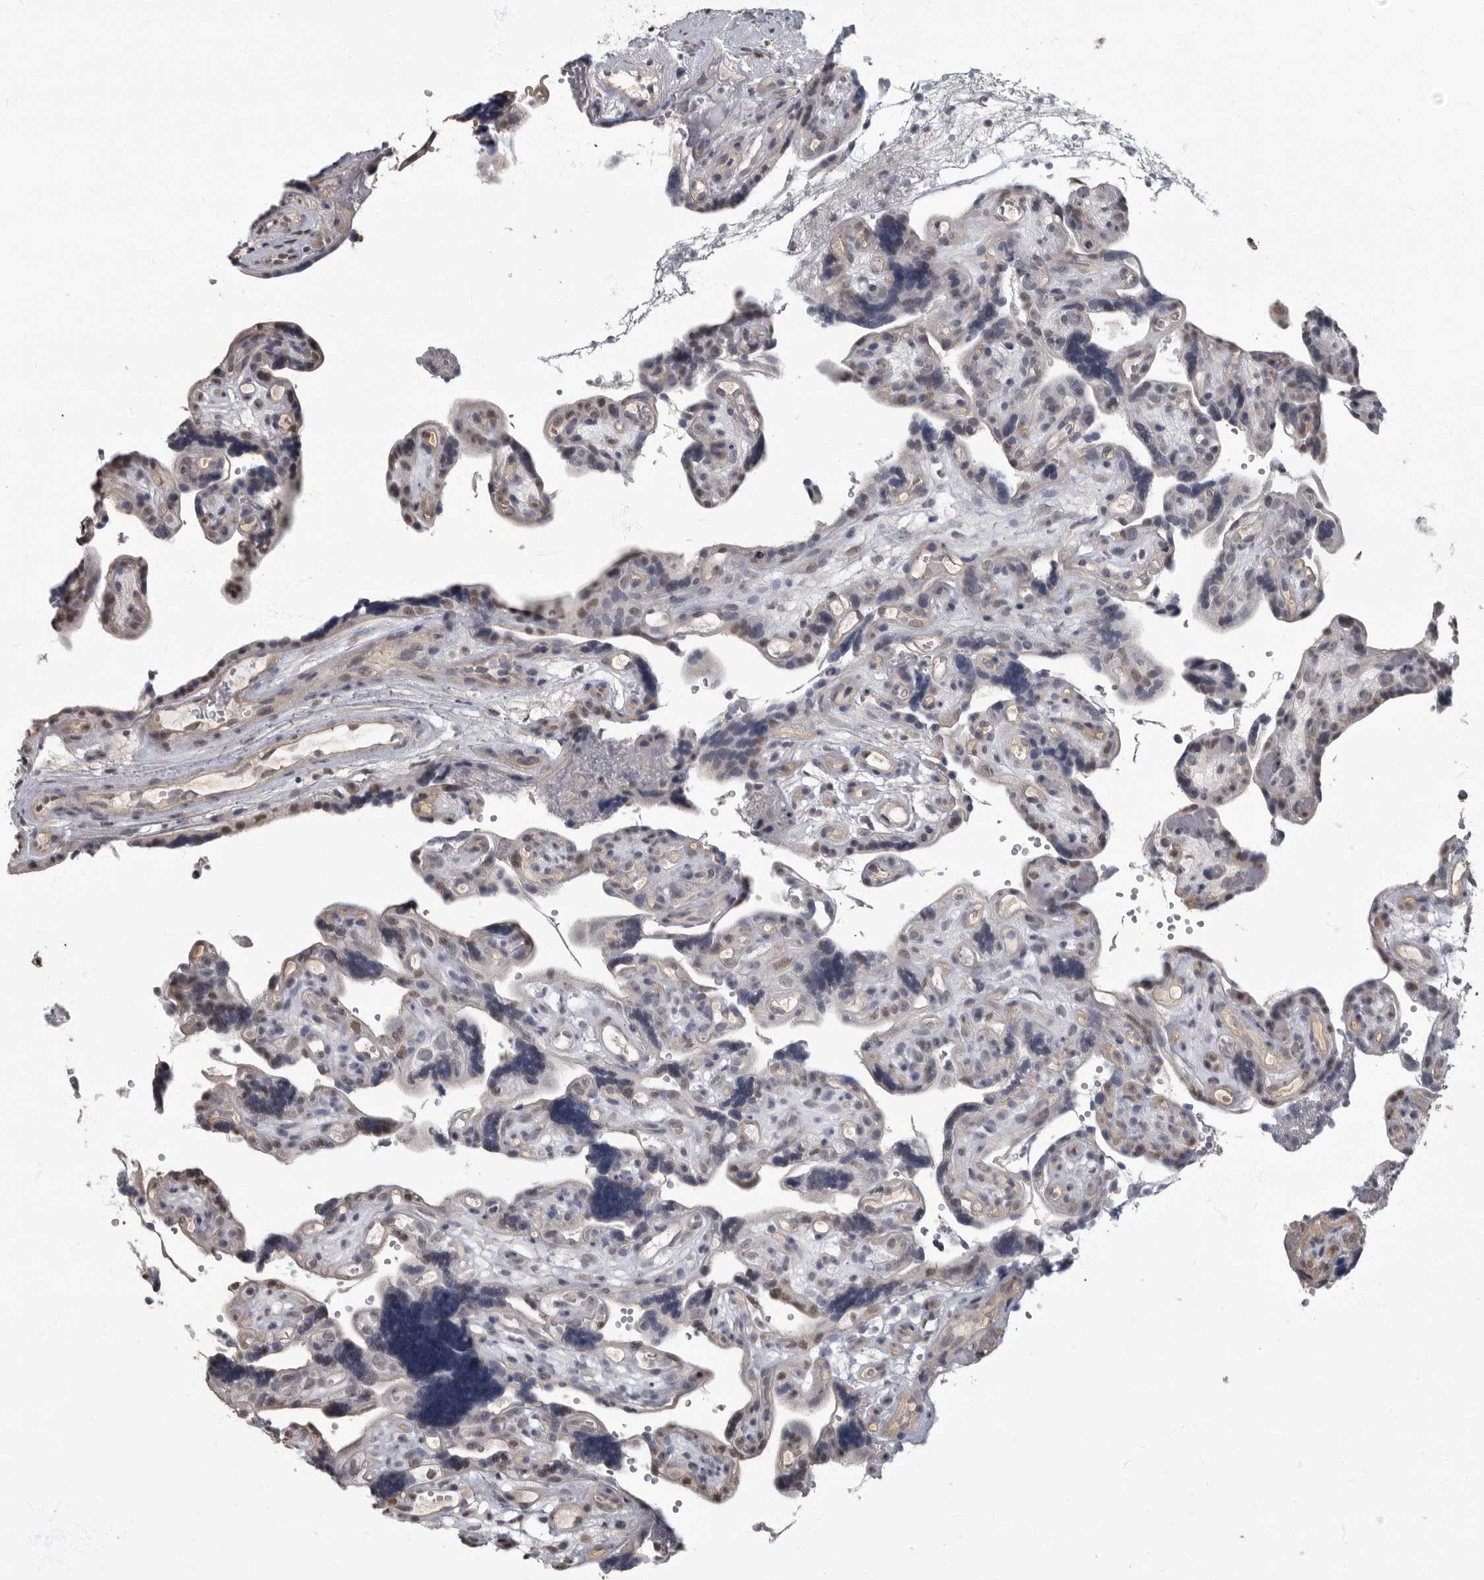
{"staining": {"intensity": "weak", "quantity": ">75%", "location": "nuclear"}, "tissue": "placenta", "cell_type": "Decidual cells", "image_type": "normal", "snomed": [{"axis": "morphology", "description": "Normal tissue, NOS"}, {"axis": "topography", "description": "Placenta"}], "caption": "Weak nuclear protein positivity is identified in approximately >75% of decidual cells in placenta.", "gene": "ARHGEF10", "patient": {"sex": "female", "age": 30}}